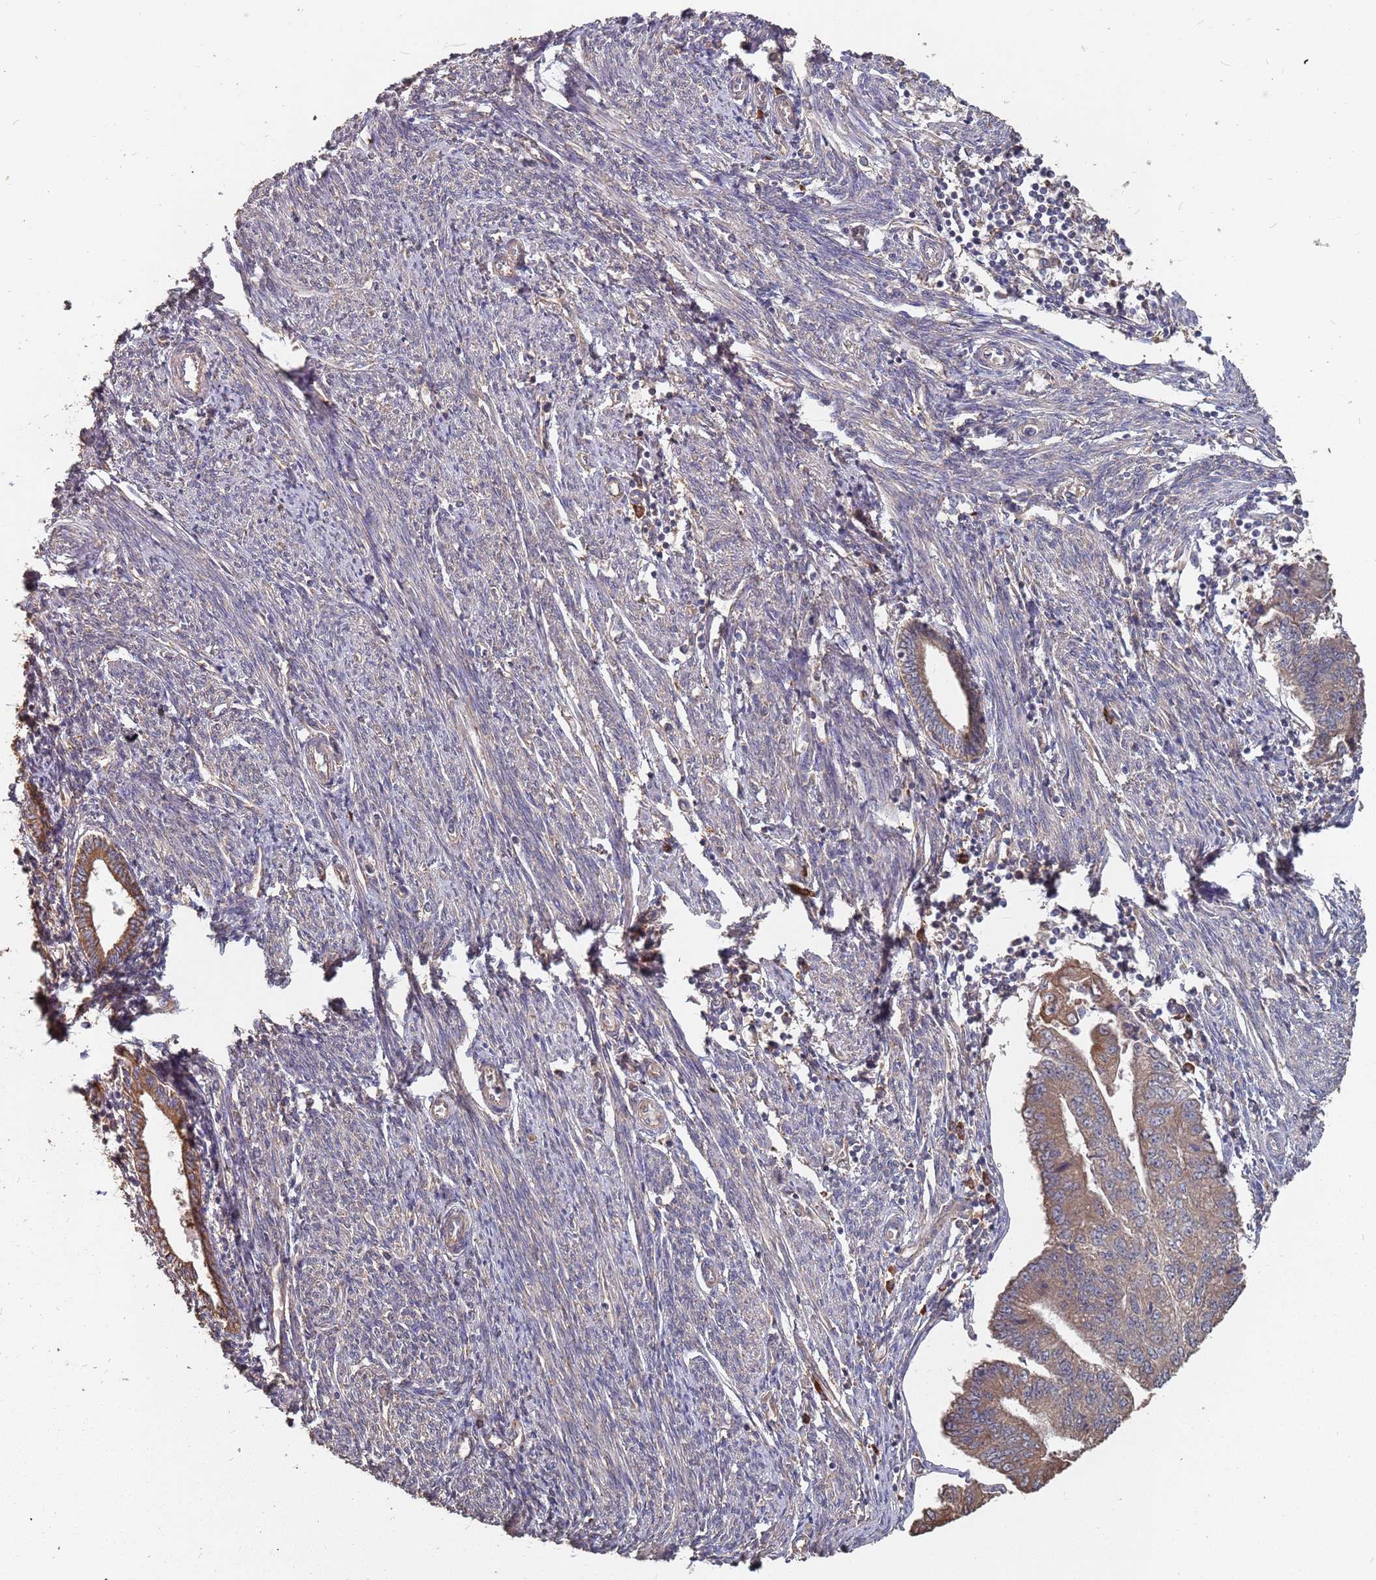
{"staining": {"intensity": "moderate", "quantity": ">75%", "location": "cytoplasmic/membranous"}, "tissue": "endometrial cancer", "cell_type": "Tumor cells", "image_type": "cancer", "snomed": [{"axis": "morphology", "description": "Adenocarcinoma, NOS"}, {"axis": "topography", "description": "Endometrium"}], "caption": "IHC histopathology image of endometrial cancer stained for a protein (brown), which demonstrates medium levels of moderate cytoplasmic/membranous expression in approximately >75% of tumor cells.", "gene": "ATG5", "patient": {"sex": "female", "age": 56}}